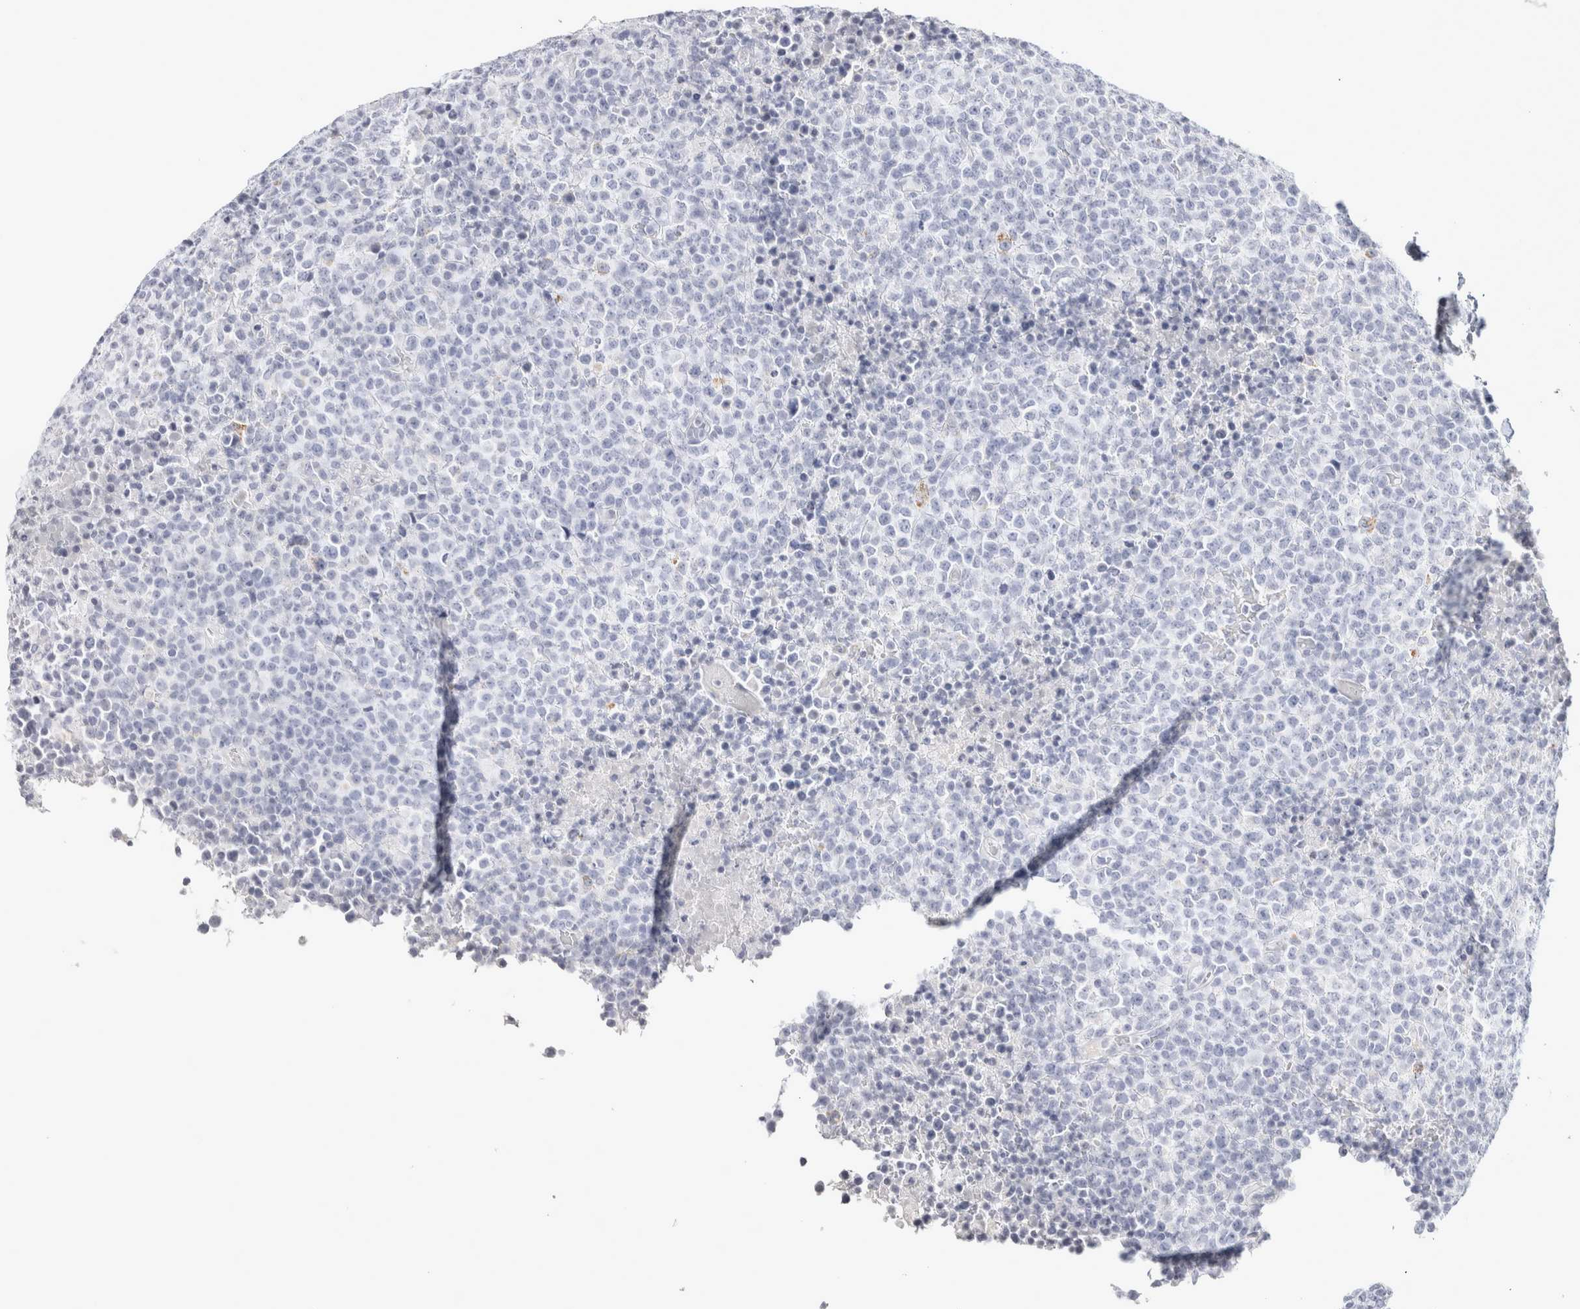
{"staining": {"intensity": "negative", "quantity": "none", "location": "none"}, "tissue": "lymphoma", "cell_type": "Tumor cells", "image_type": "cancer", "snomed": [{"axis": "morphology", "description": "Malignant lymphoma, non-Hodgkin's type, High grade"}, {"axis": "topography", "description": "Lymph node"}], "caption": "An immunohistochemistry histopathology image of malignant lymphoma, non-Hodgkin's type (high-grade) is shown. There is no staining in tumor cells of malignant lymphoma, non-Hodgkin's type (high-grade).", "gene": "GARIN1A", "patient": {"sex": "male", "age": 13}}